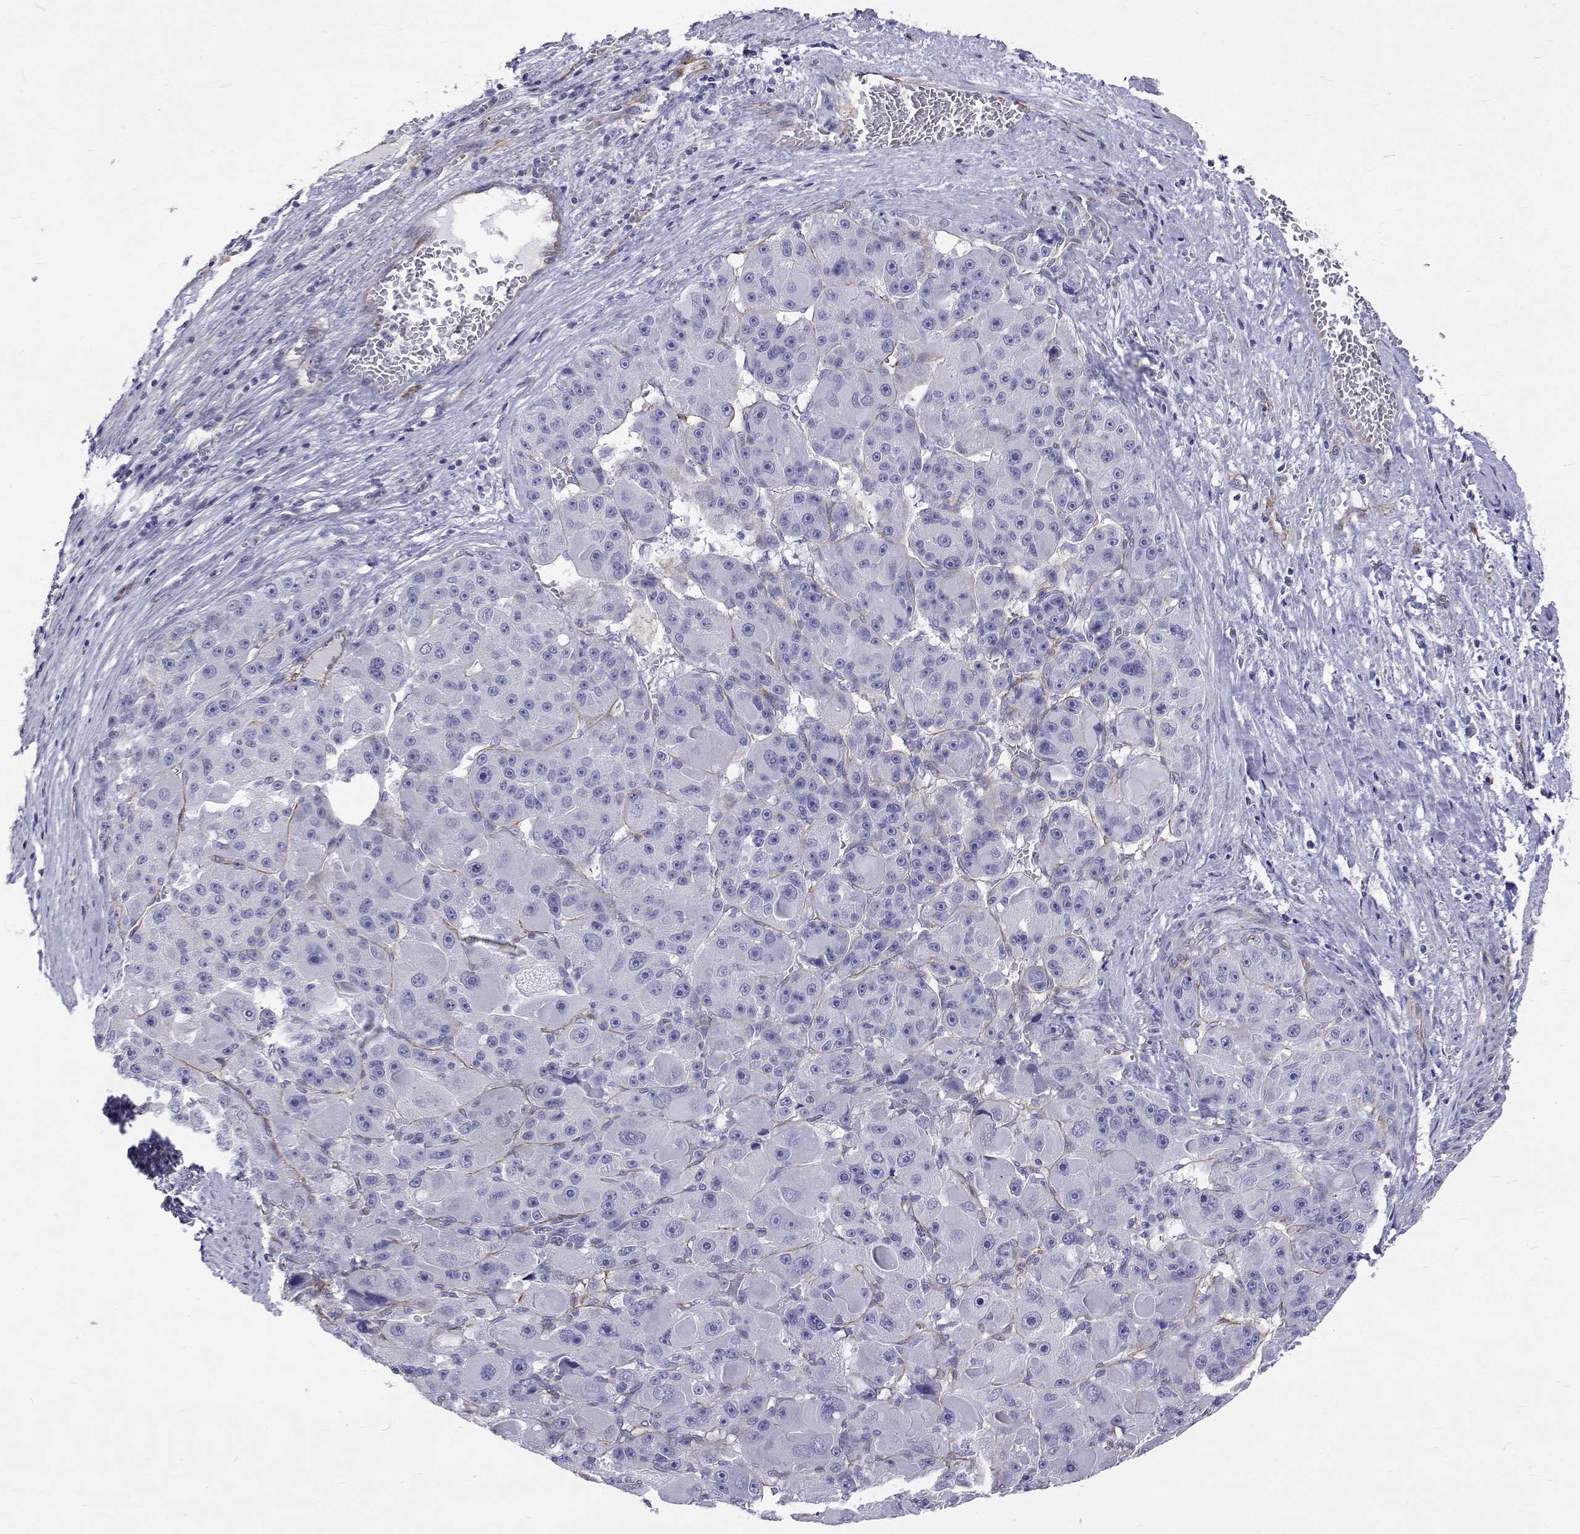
{"staining": {"intensity": "negative", "quantity": "none", "location": "none"}, "tissue": "liver cancer", "cell_type": "Tumor cells", "image_type": "cancer", "snomed": [{"axis": "morphology", "description": "Carcinoma, Hepatocellular, NOS"}, {"axis": "topography", "description": "Liver"}], "caption": "Tumor cells show no significant expression in liver cancer (hepatocellular carcinoma).", "gene": "OPRPN", "patient": {"sex": "male", "age": 76}}